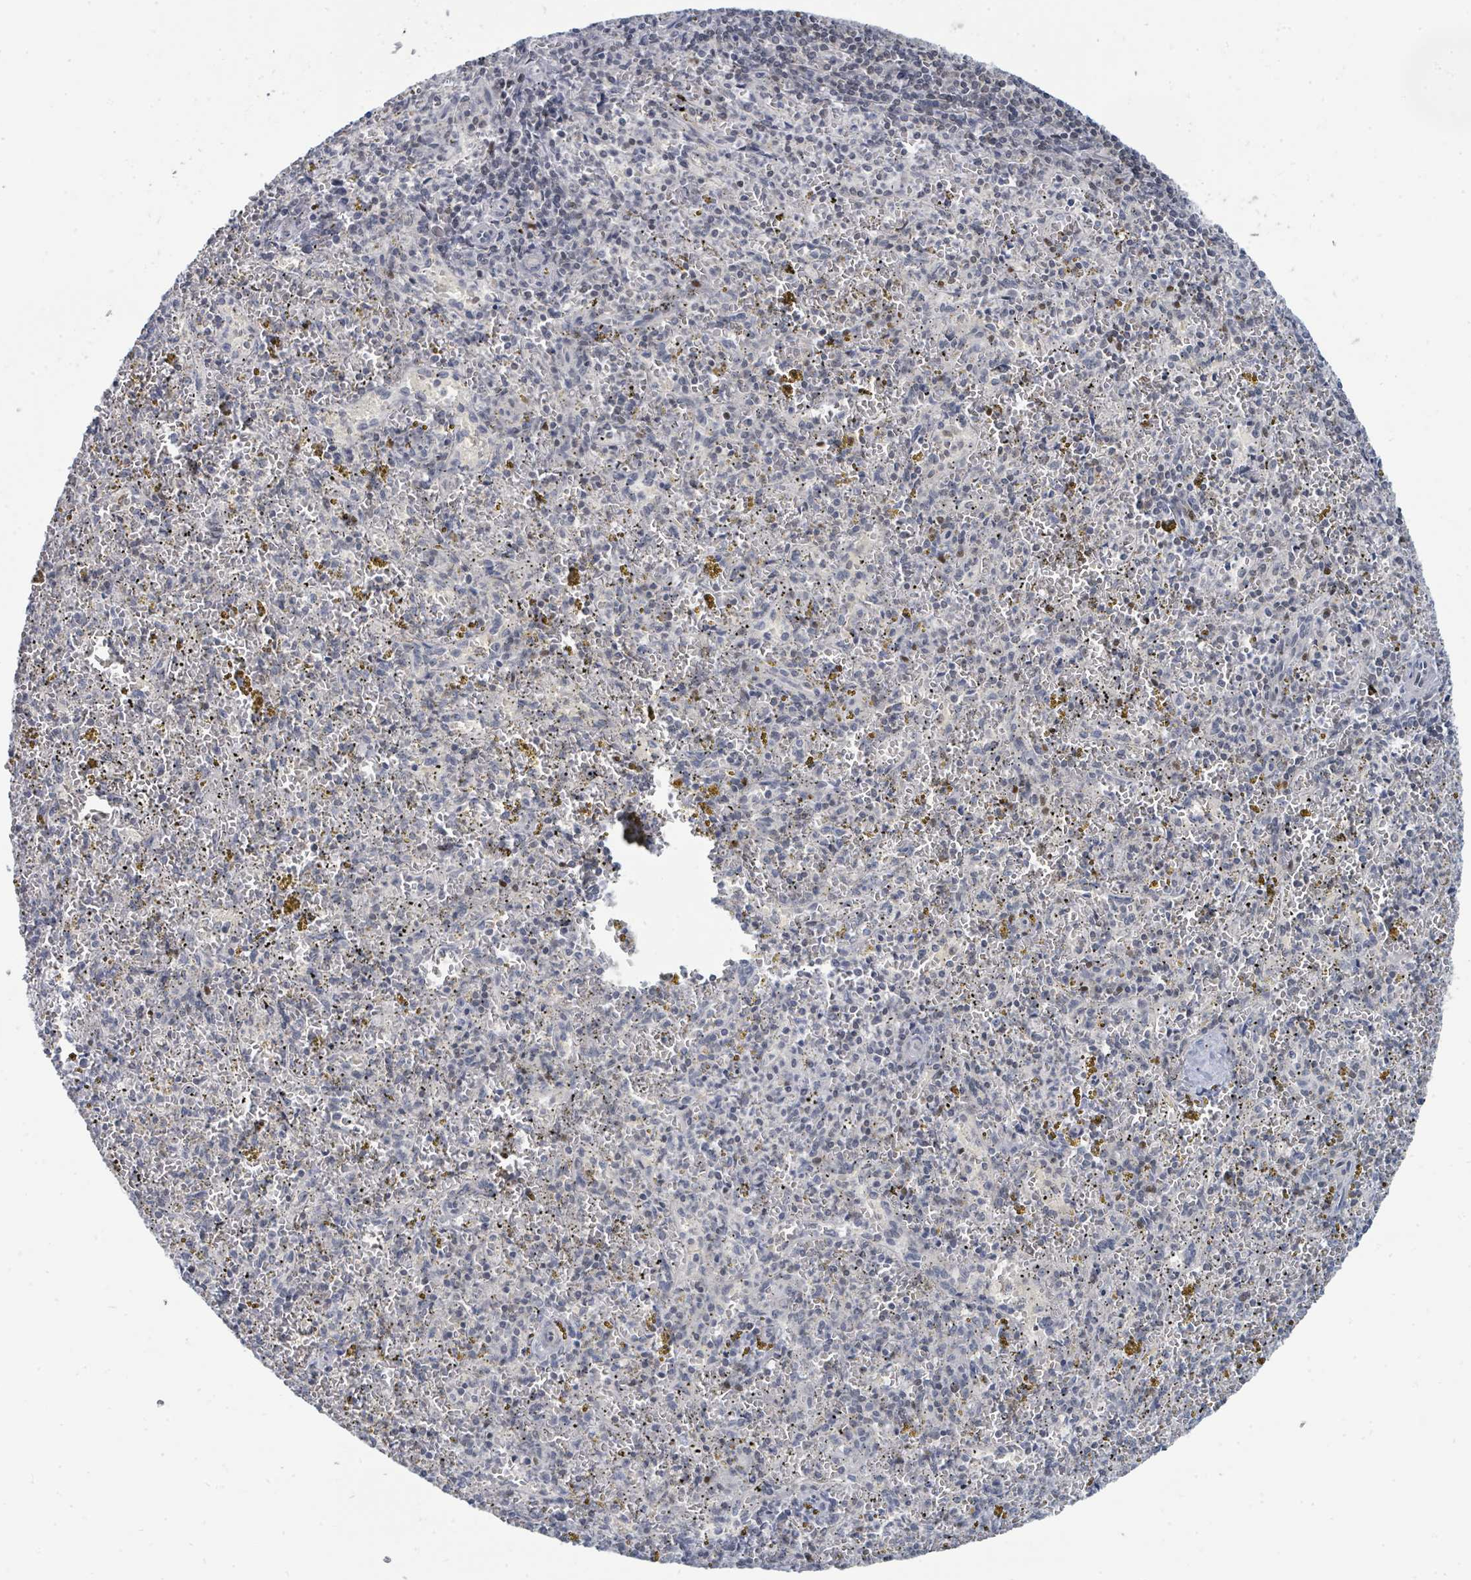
{"staining": {"intensity": "moderate", "quantity": "<25%", "location": "nuclear"}, "tissue": "spleen", "cell_type": "Cells in red pulp", "image_type": "normal", "snomed": [{"axis": "morphology", "description": "Normal tissue, NOS"}, {"axis": "topography", "description": "Spleen"}], "caption": "Cells in red pulp display low levels of moderate nuclear expression in about <25% of cells in normal spleen.", "gene": "SUMO2", "patient": {"sex": "male", "age": 57}}